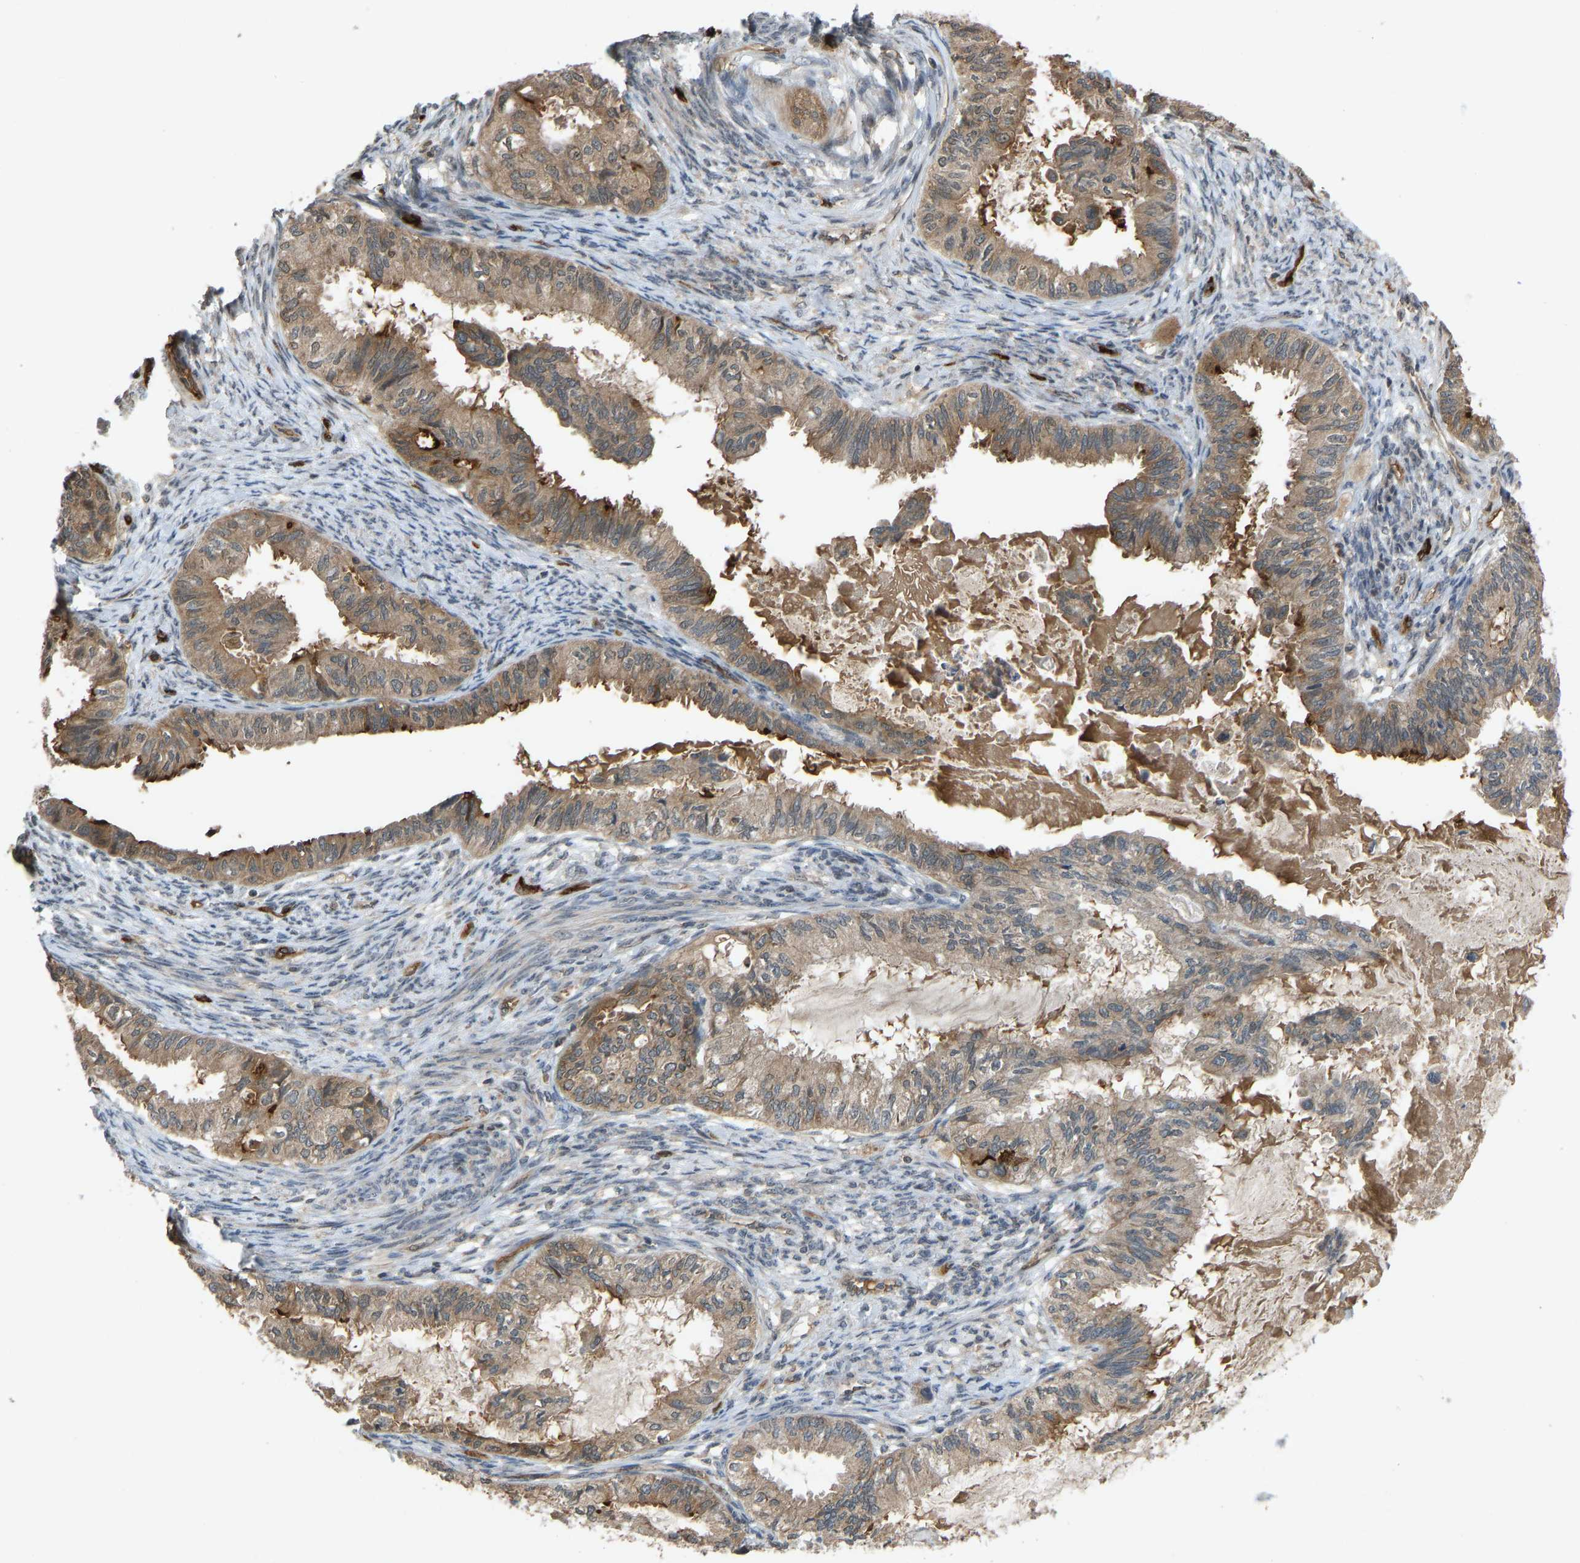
{"staining": {"intensity": "moderate", "quantity": ">75%", "location": "cytoplasmic/membranous"}, "tissue": "cervical cancer", "cell_type": "Tumor cells", "image_type": "cancer", "snomed": [{"axis": "morphology", "description": "Normal tissue, NOS"}, {"axis": "morphology", "description": "Adenocarcinoma, NOS"}, {"axis": "topography", "description": "Cervix"}, {"axis": "topography", "description": "Endometrium"}], "caption": "Cervical adenocarcinoma stained for a protein exhibits moderate cytoplasmic/membranous positivity in tumor cells.", "gene": "CCT8", "patient": {"sex": "female", "age": 86}}